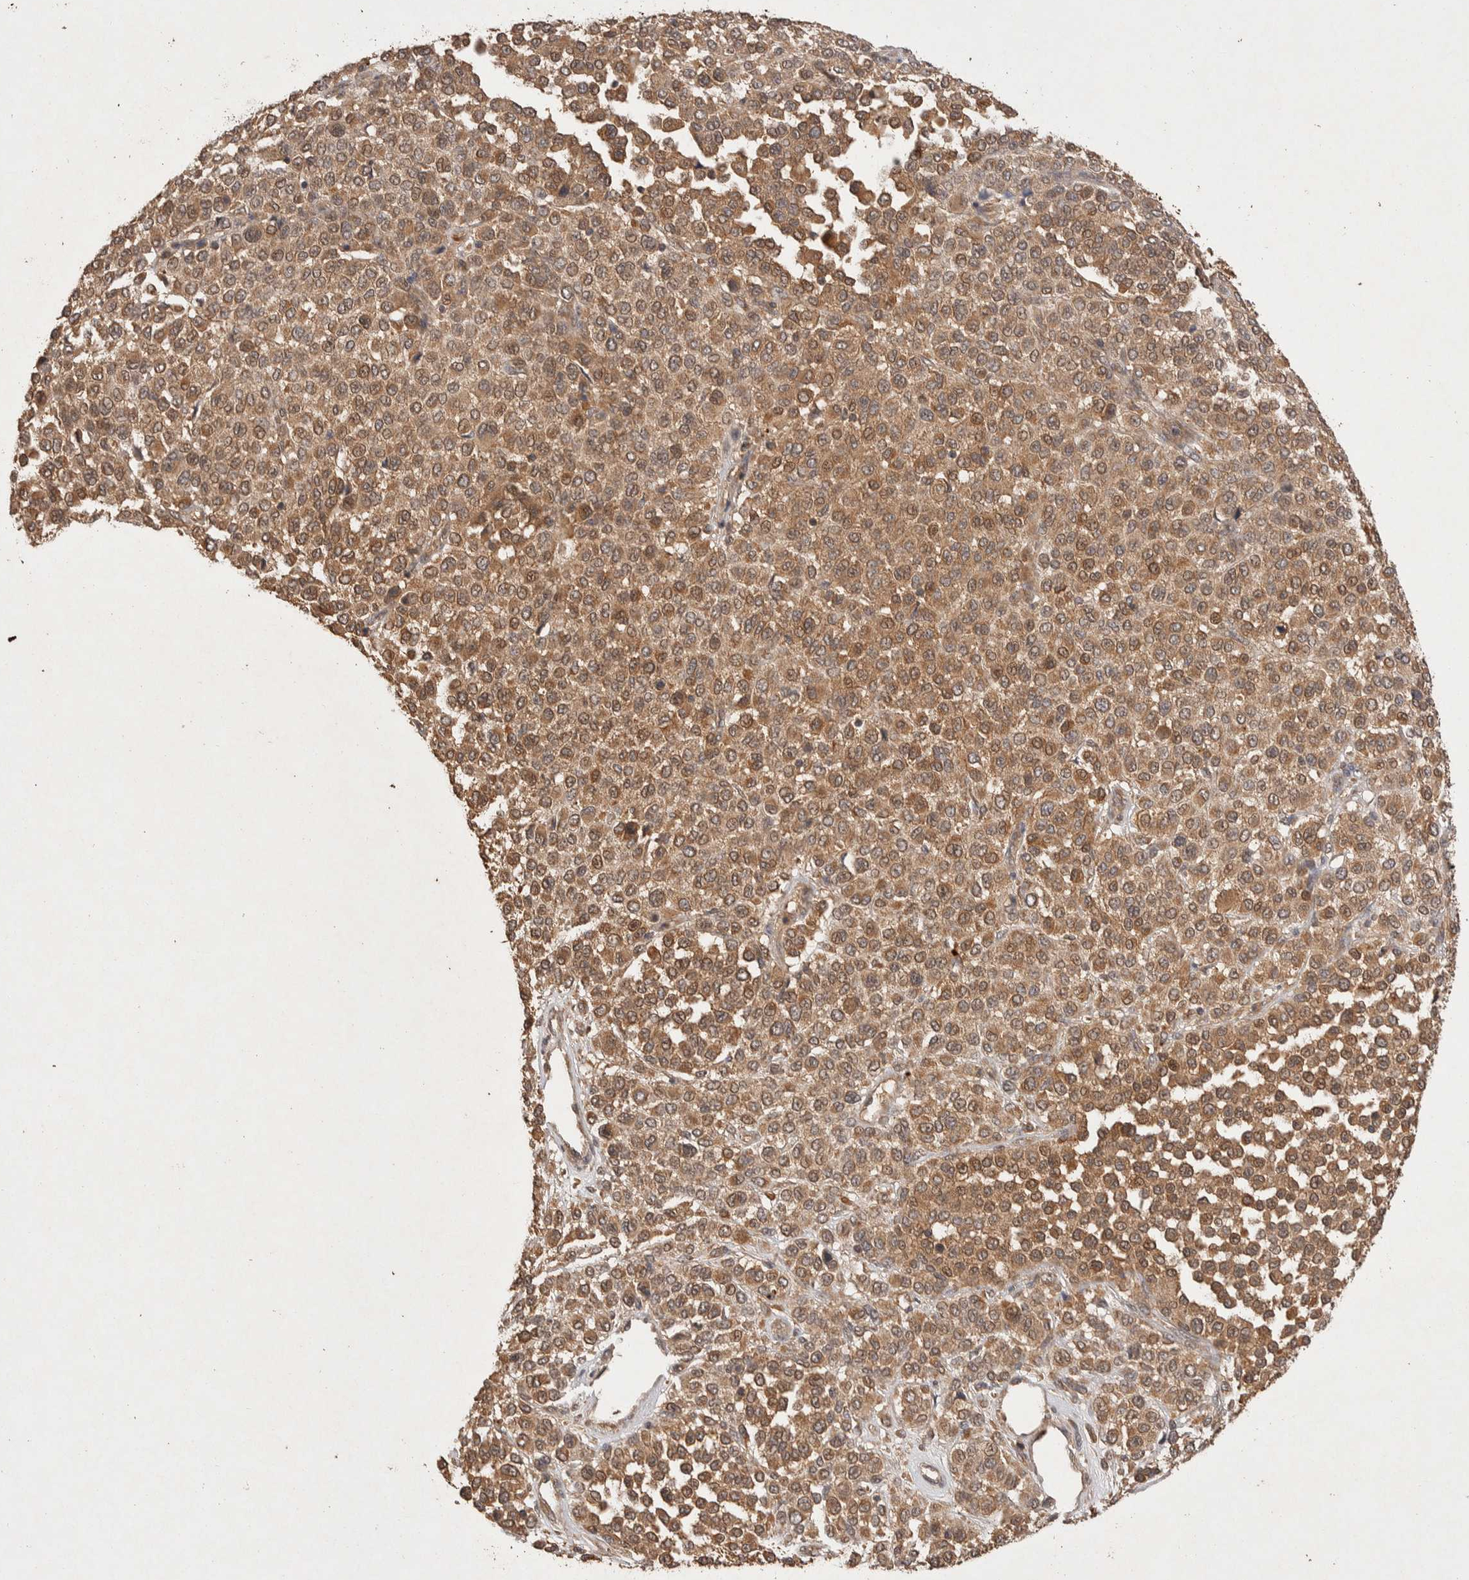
{"staining": {"intensity": "moderate", "quantity": ">75%", "location": "cytoplasmic/membranous"}, "tissue": "melanoma", "cell_type": "Tumor cells", "image_type": "cancer", "snomed": [{"axis": "morphology", "description": "Malignant melanoma, Metastatic site"}, {"axis": "topography", "description": "Pancreas"}], "caption": "This is an image of IHC staining of melanoma, which shows moderate expression in the cytoplasmic/membranous of tumor cells.", "gene": "NSMAF", "patient": {"sex": "female", "age": 30}}